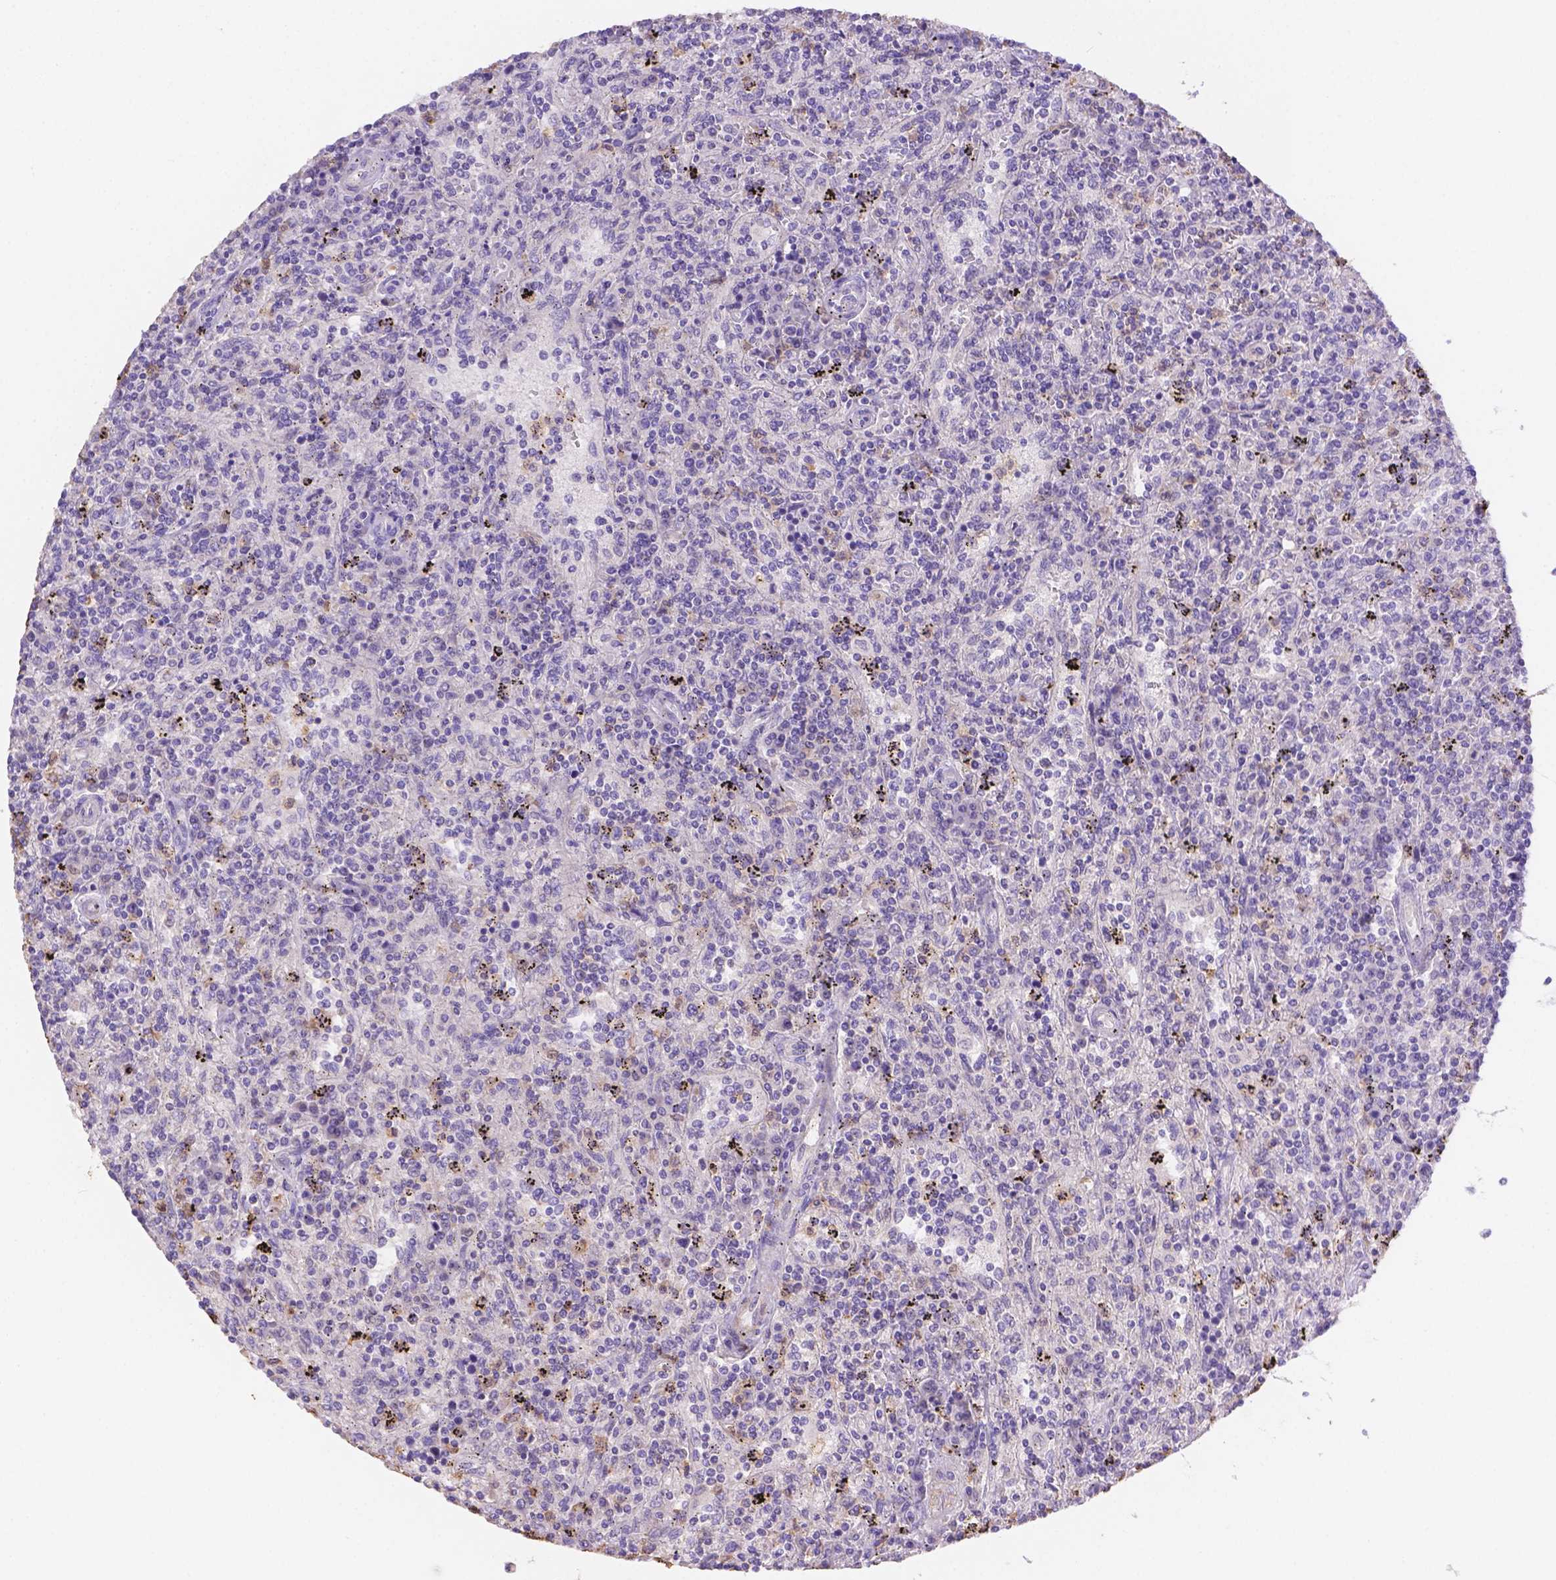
{"staining": {"intensity": "negative", "quantity": "none", "location": "none"}, "tissue": "lymphoma", "cell_type": "Tumor cells", "image_type": "cancer", "snomed": [{"axis": "morphology", "description": "Malignant lymphoma, non-Hodgkin's type, Low grade"}, {"axis": "topography", "description": "Spleen"}], "caption": "Tumor cells show no significant expression in low-grade malignant lymphoma, non-Hodgkin's type.", "gene": "NXPE2", "patient": {"sex": "male", "age": 62}}